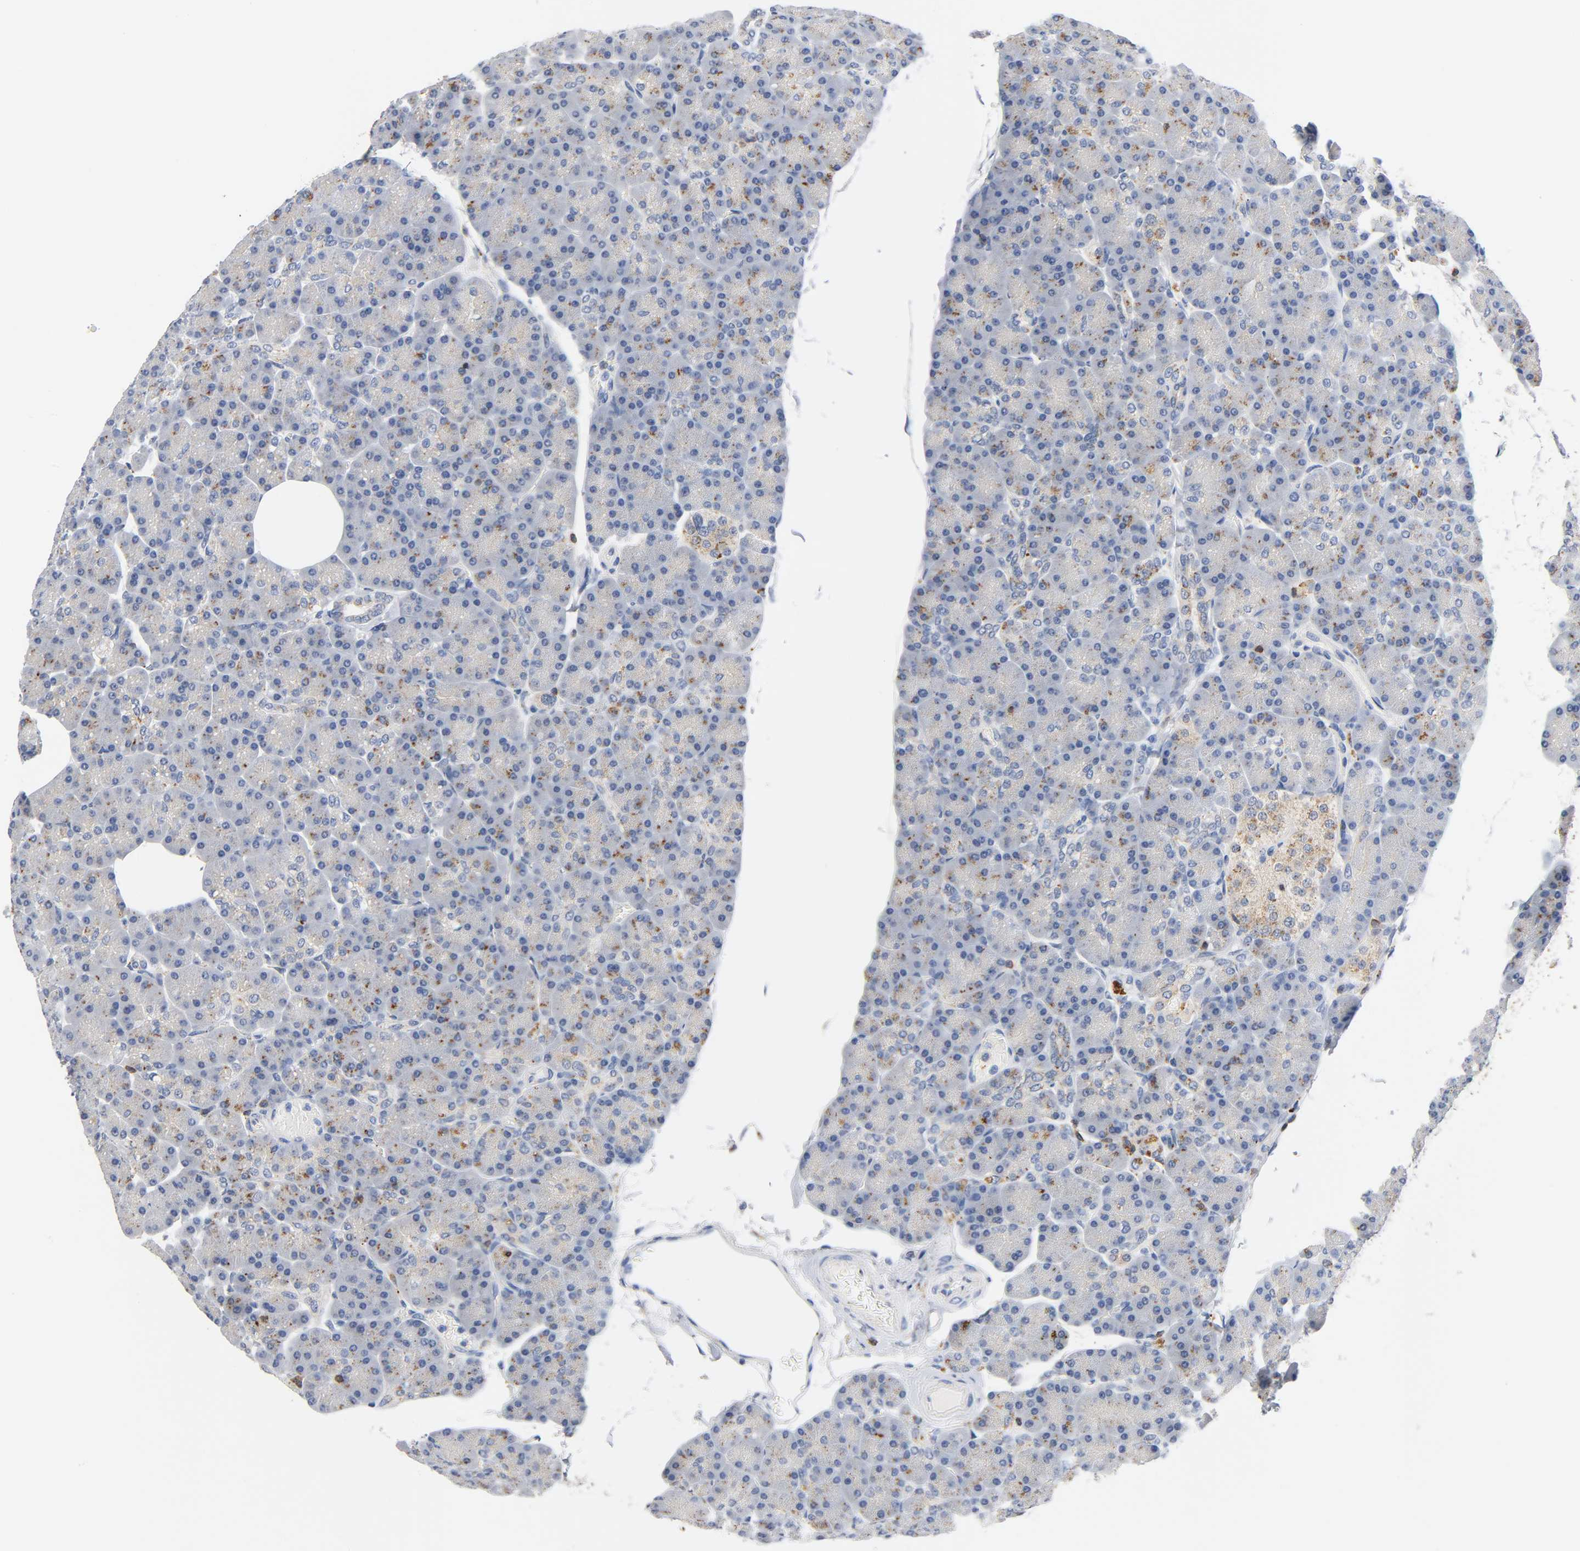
{"staining": {"intensity": "negative", "quantity": "none", "location": "none"}, "tissue": "pancreas", "cell_type": "Exocrine glandular cells", "image_type": "normal", "snomed": [{"axis": "morphology", "description": "Normal tissue, NOS"}, {"axis": "topography", "description": "Pancreas"}], "caption": "Normal pancreas was stained to show a protein in brown. There is no significant positivity in exocrine glandular cells. (IHC, brightfield microscopy, high magnification).", "gene": "UCKL1", "patient": {"sex": "female", "age": 43}}